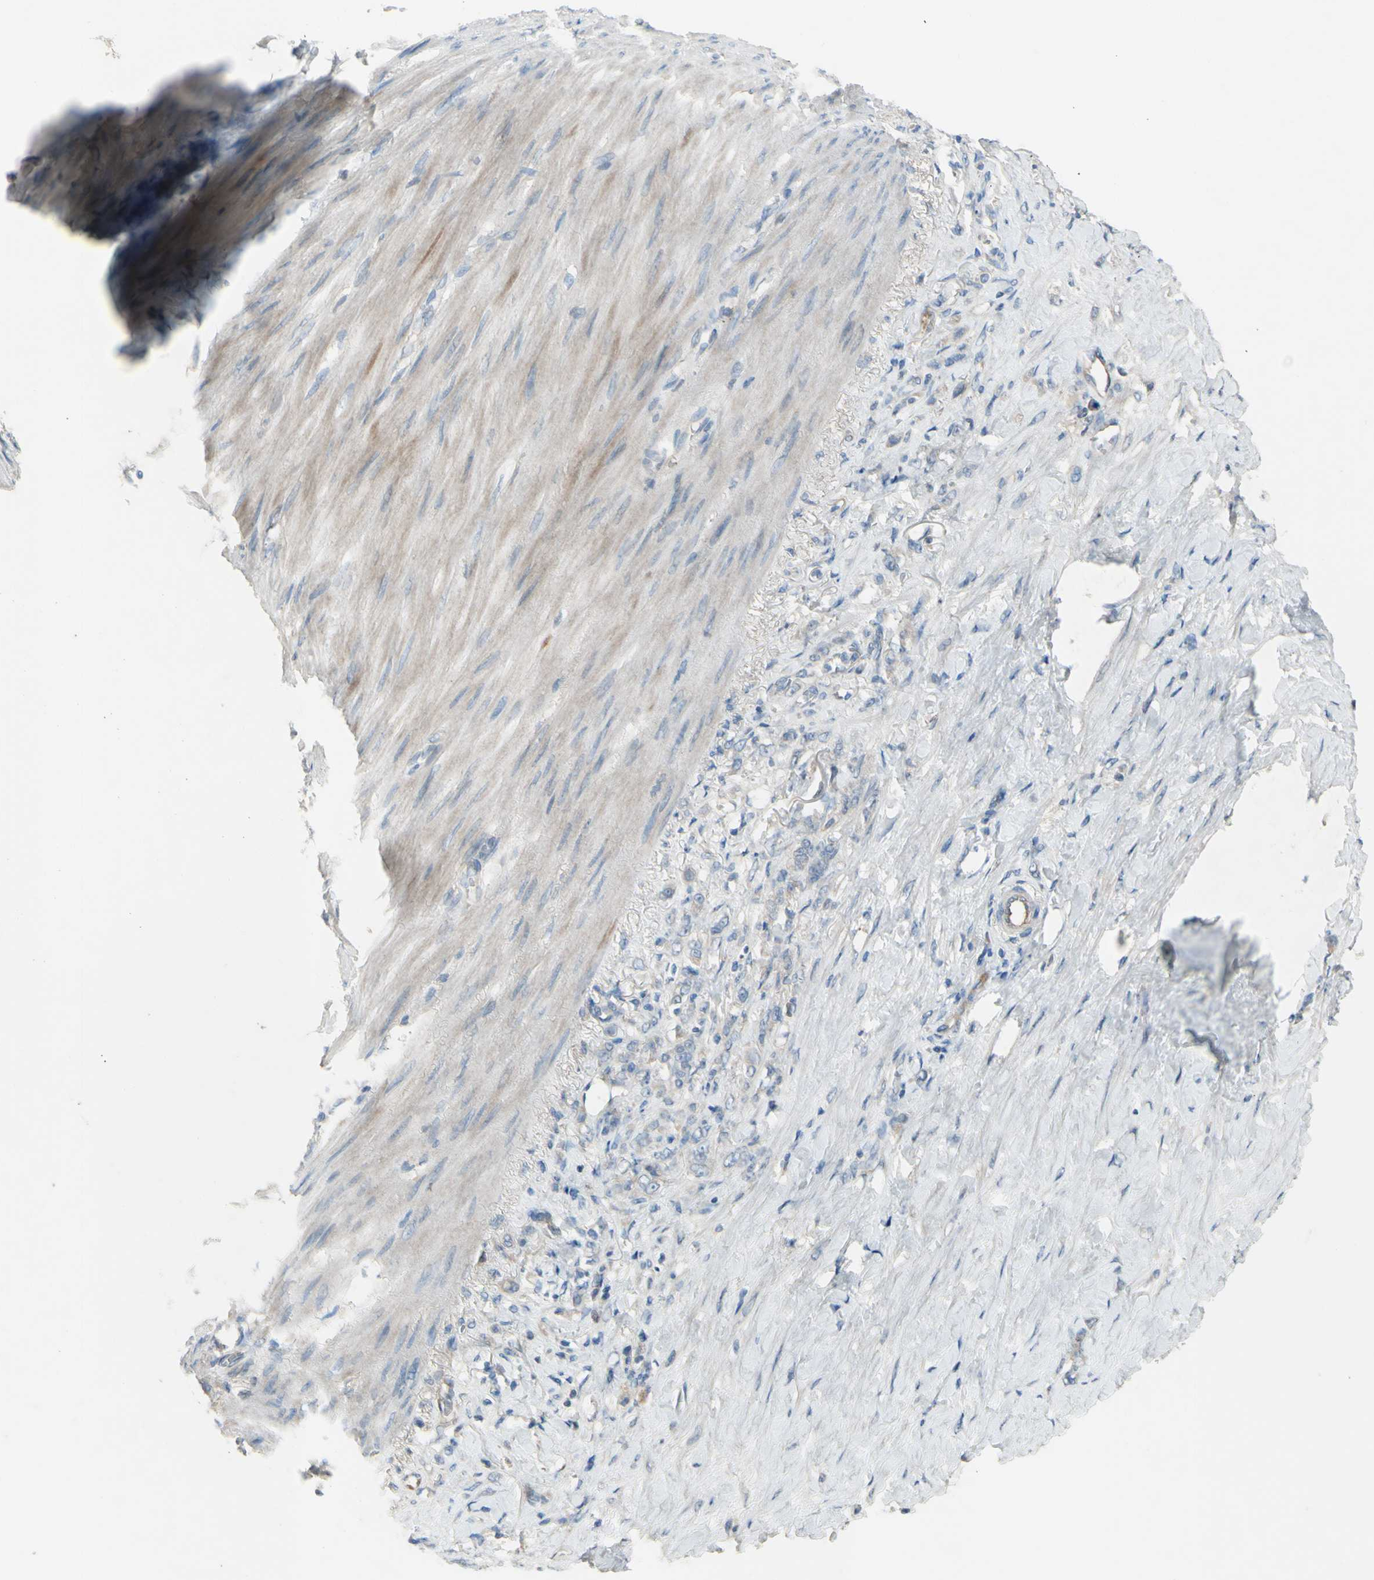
{"staining": {"intensity": "negative", "quantity": "none", "location": "none"}, "tissue": "stomach cancer", "cell_type": "Tumor cells", "image_type": "cancer", "snomed": [{"axis": "morphology", "description": "Adenocarcinoma, NOS"}, {"axis": "topography", "description": "Stomach"}], "caption": "The micrograph reveals no staining of tumor cells in stomach adenocarcinoma.", "gene": "ATRN", "patient": {"sex": "male", "age": 82}}